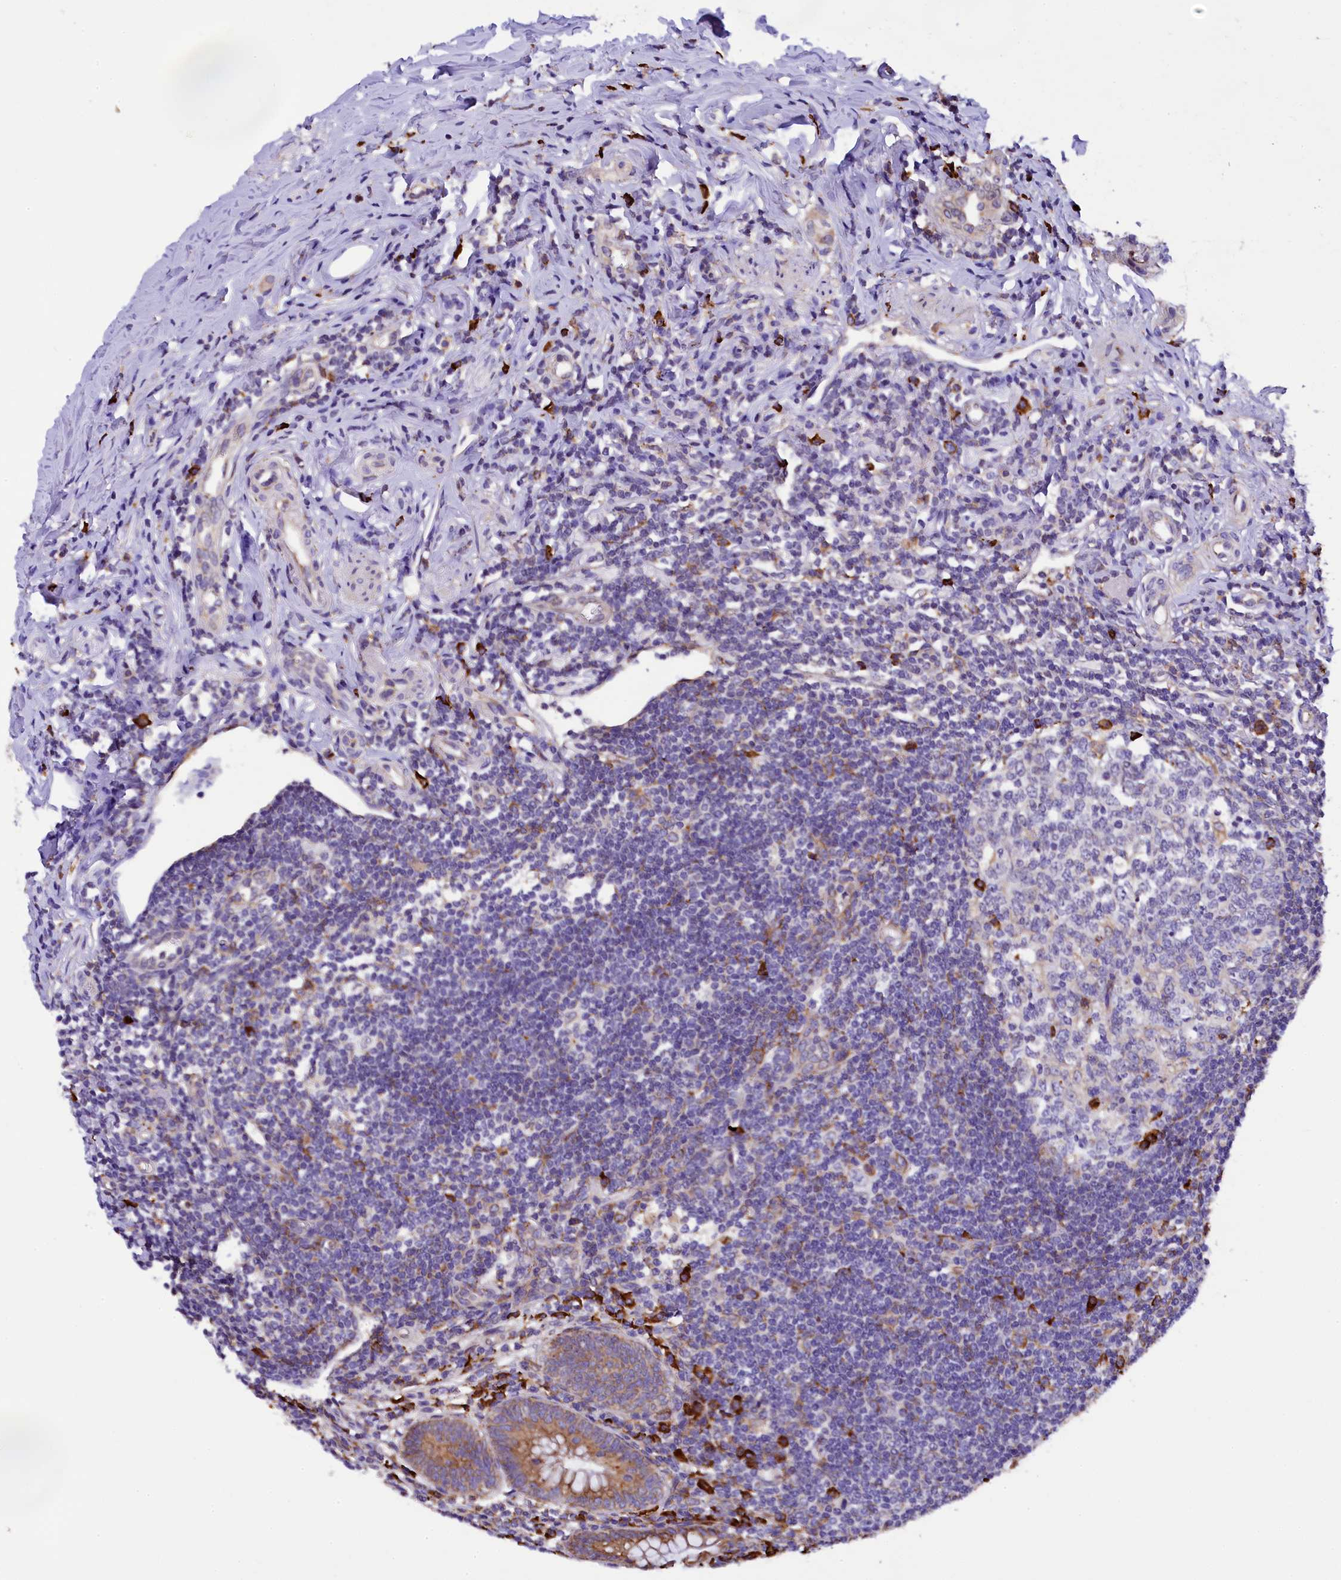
{"staining": {"intensity": "moderate", "quantity": ">75%", "location": "cytoplasmic/membranous"}, "tissue": "appendix", "cell_type": "Glandular cells", "image_type": "normal", "snomed": [{"axis": "morphology", "description": "Normal tissue, NOS"}, {"axis": "topography", "description": "Appendix"}], "caption": "Protein staining displays moderate cytoplasmic/membranous positivity in about >75% of glandular cells in benign appendix.", "gene": "CAPS2", "patient": {"sex": "female", "age": 33}}